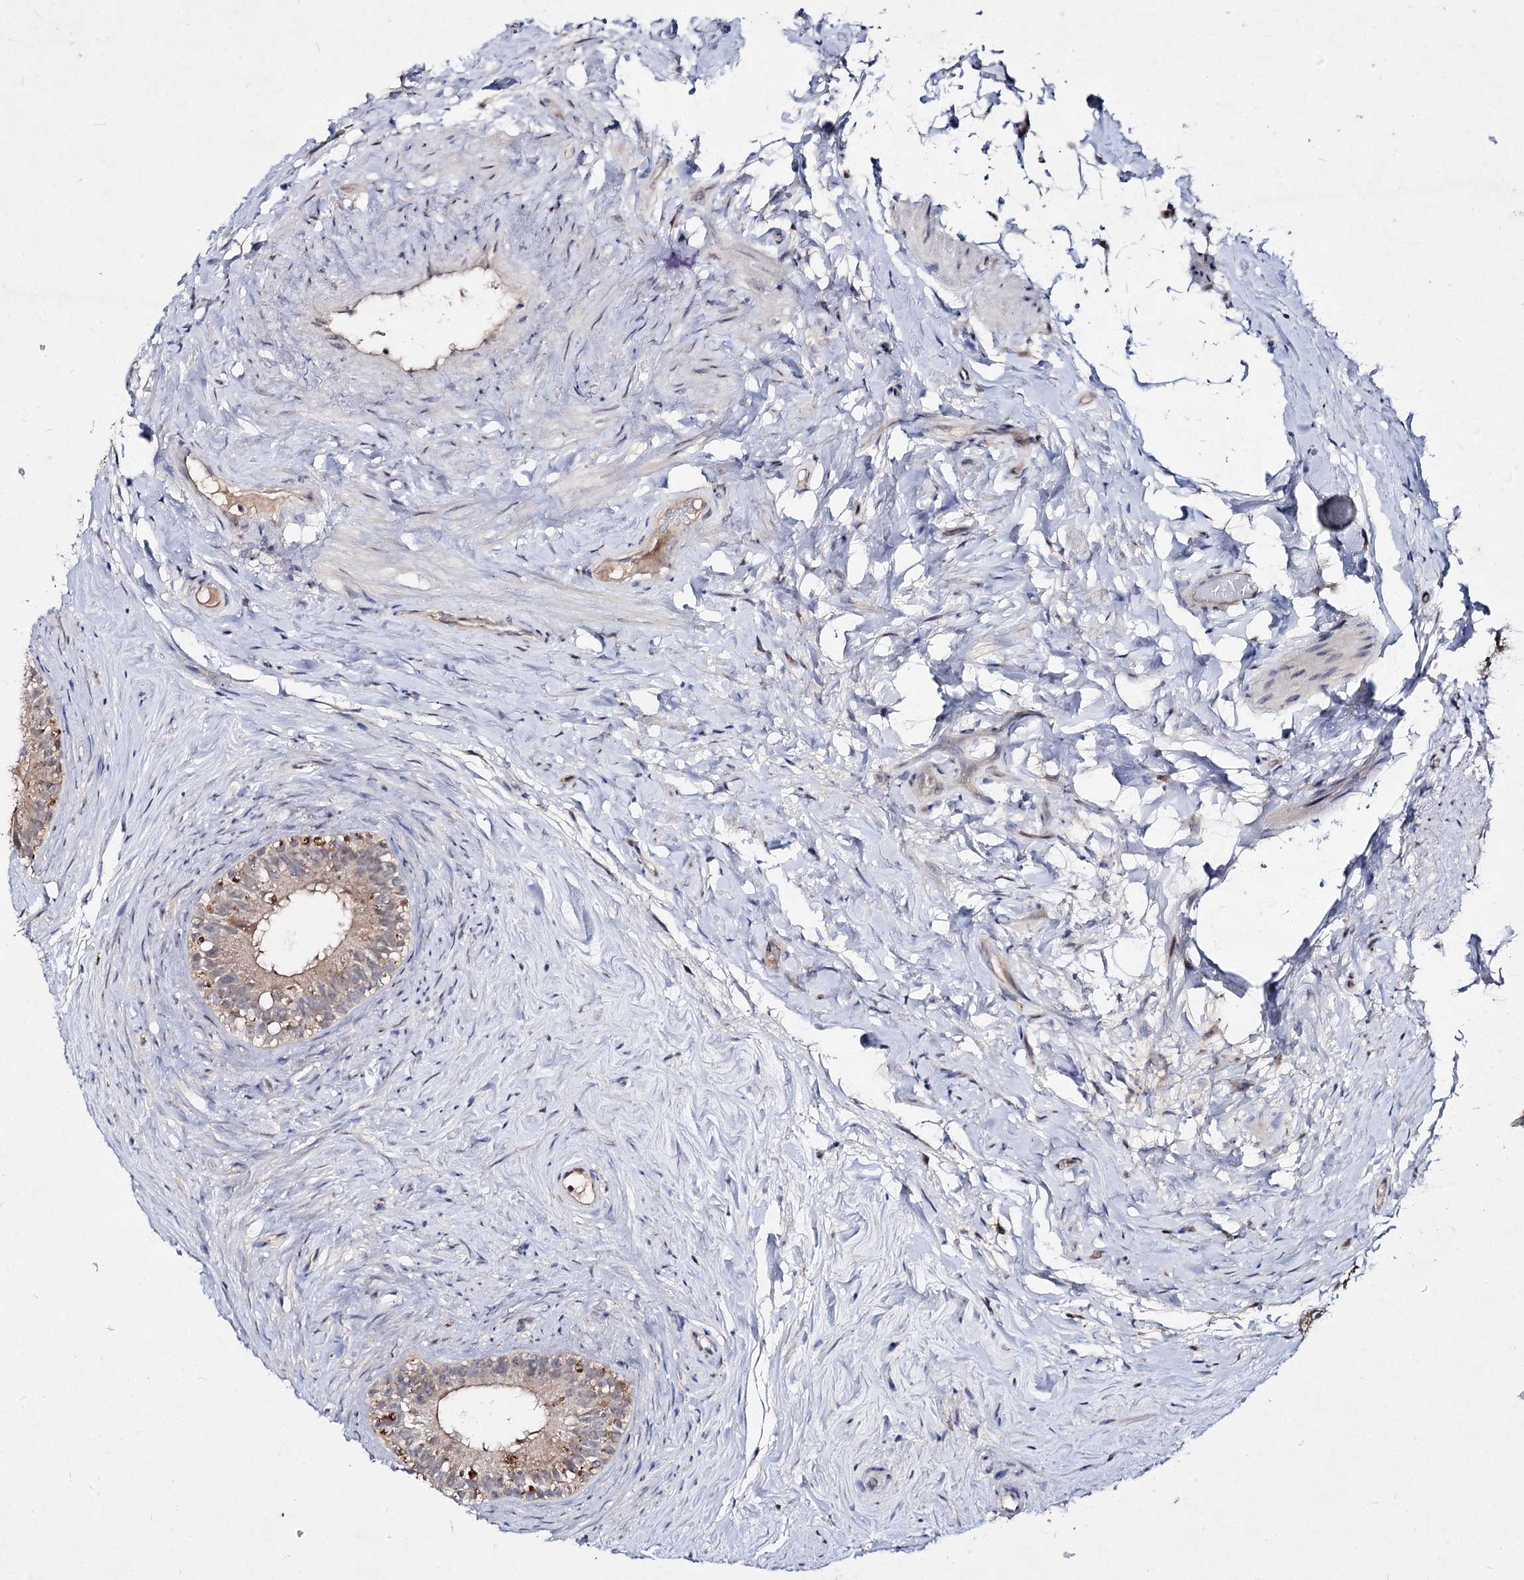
{"staining": {"intensity": "negative", "quantity": "none", "location": "none"}, "tissue": "epididymis", "cell_type": "Glandular cells", "image_type": "normal", "snomed": [{"axis": "morphology", "description": "Normal tissue, NOS"}, {"axis": "topography", "description": "Epididymis"}], "caption": "Image shows no protein expression in glandular cells of benign epididymis. Brightfield microscopy of immunohistochemistry (IHC) stained with DAB (brown) and hematoxylin (blue), captured at high magnification.", "gene": "ACTR6", "patient": {"sex": "male", "age": 84}}